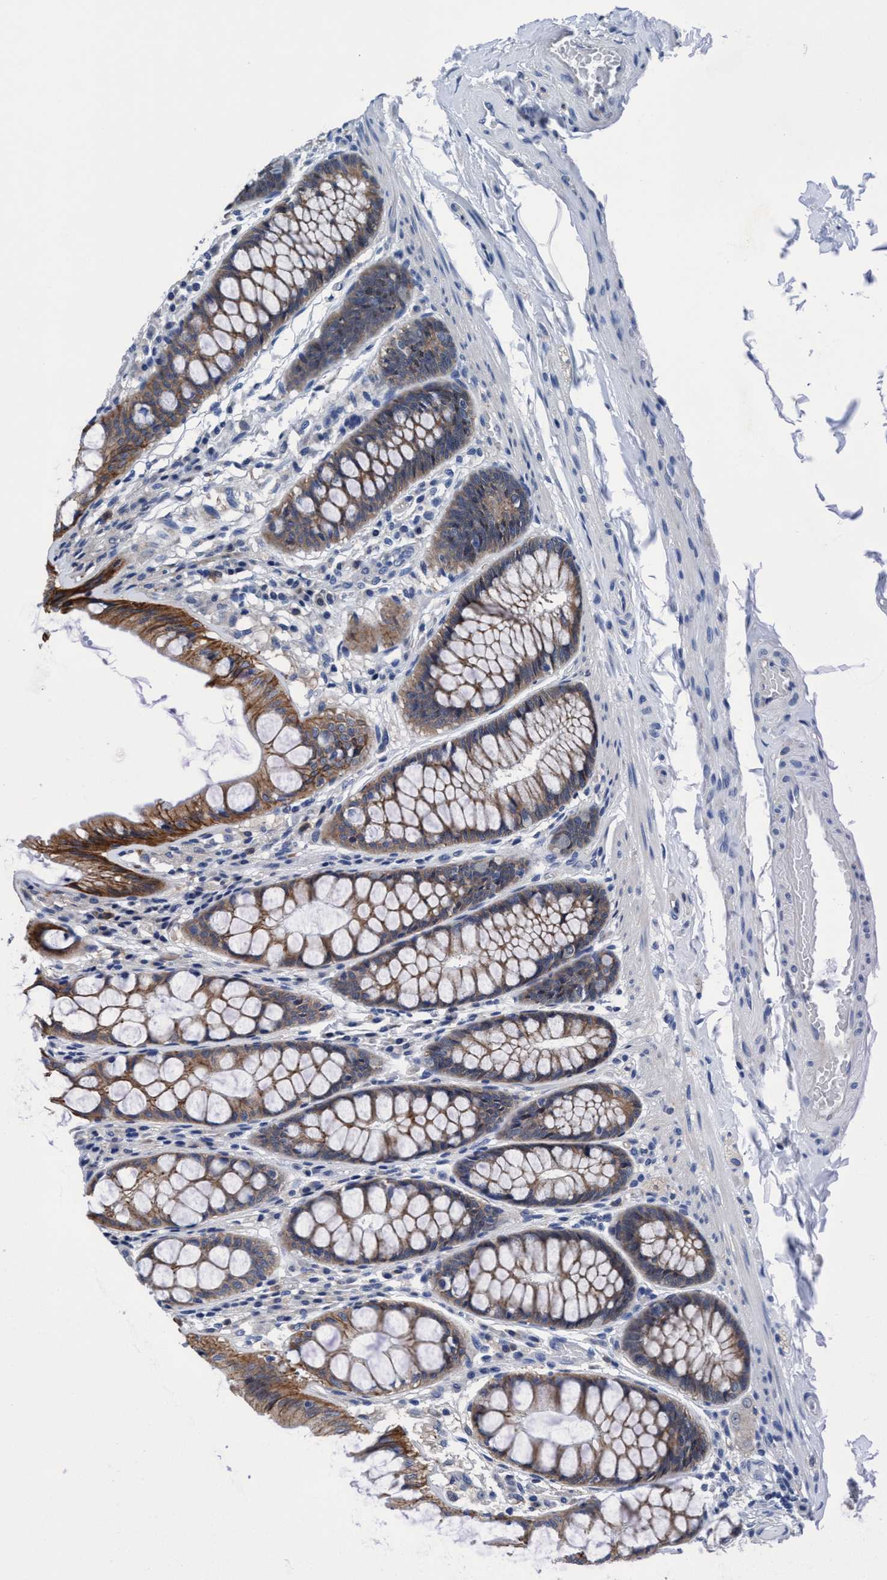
{"staining": {"intensity": "negative", "quantity": "none", "location": "none"}, "tissue": "colon", "cell_type": "Endothelial cells", "image_type": "normal", "snomed": [{"axis": "morphology", "description": "Normal tissue, NOS"}, {"axis": "topography", "description": "Colon"}], "caption": "Immunohistochemistry micrograph of benign human colon stained for a protein (brown), which shows no expression in endothelial cells. (DAB (3,3'-diaminobenzidine) immunohistochemistry, high magnification).", "gene": "TMEM94", "patient": {"sex": "male", "age": 47}}